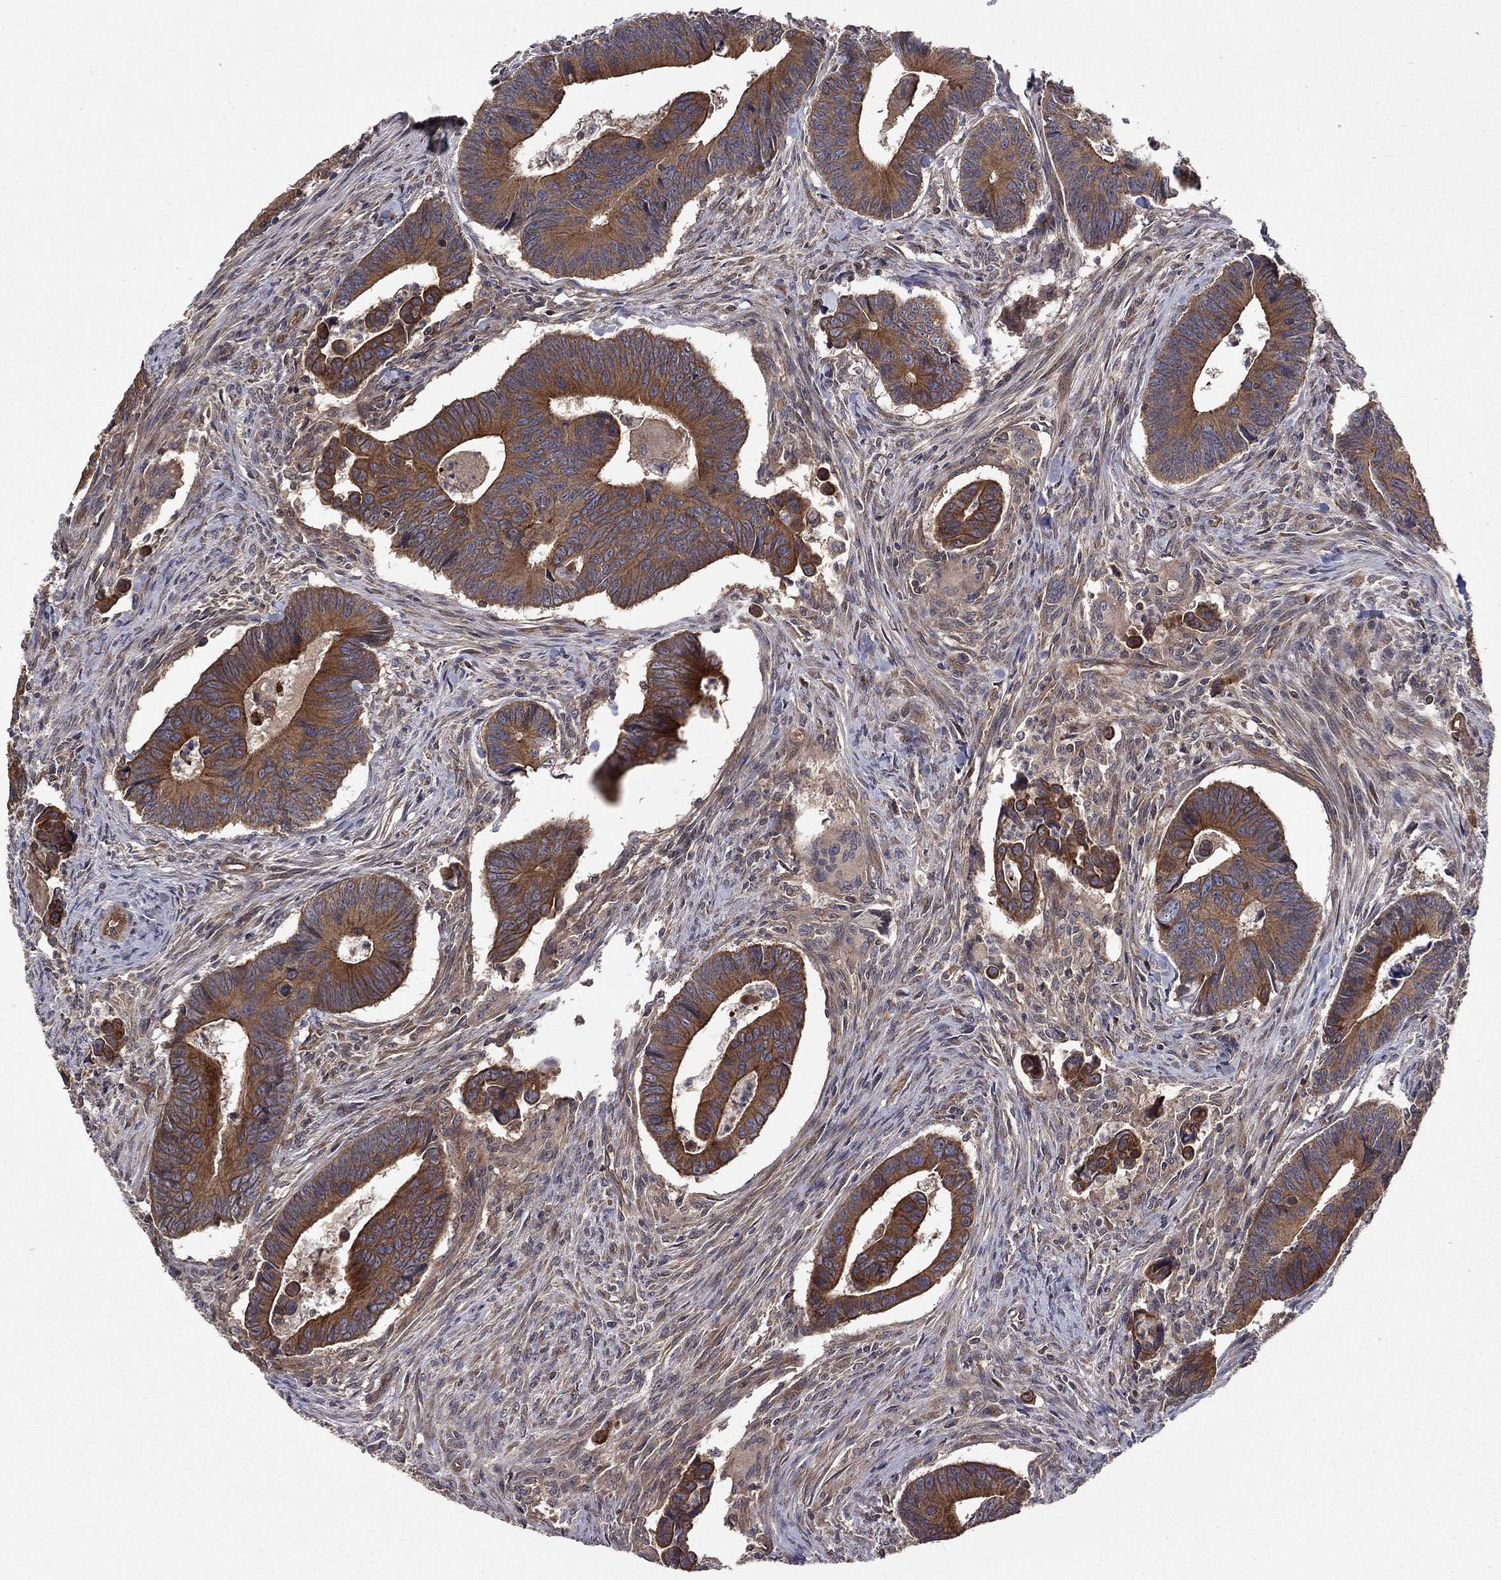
{"staining": {"intensity": "strong", "quantity": "25%-75%", "location": "cytoplasmic/membranous"}, "tissue": "colorectal cancer", "cell_type": "Tumor cells", "image_type": "cancer", "snomed": [{"axis": "morphology", "description": "Adenocarcinoma, NOS"}, {"axis": "topography", "description": "Rectum"}], "caption": "Colorectal adenocarcinoma stained with a brown dye exhibits strong cytoplasmic/membranous positive staining in approximately 25%-75% of tumor cells.", "gene": "BMERB1", "patient": {"sex": "male", "age": 67}}